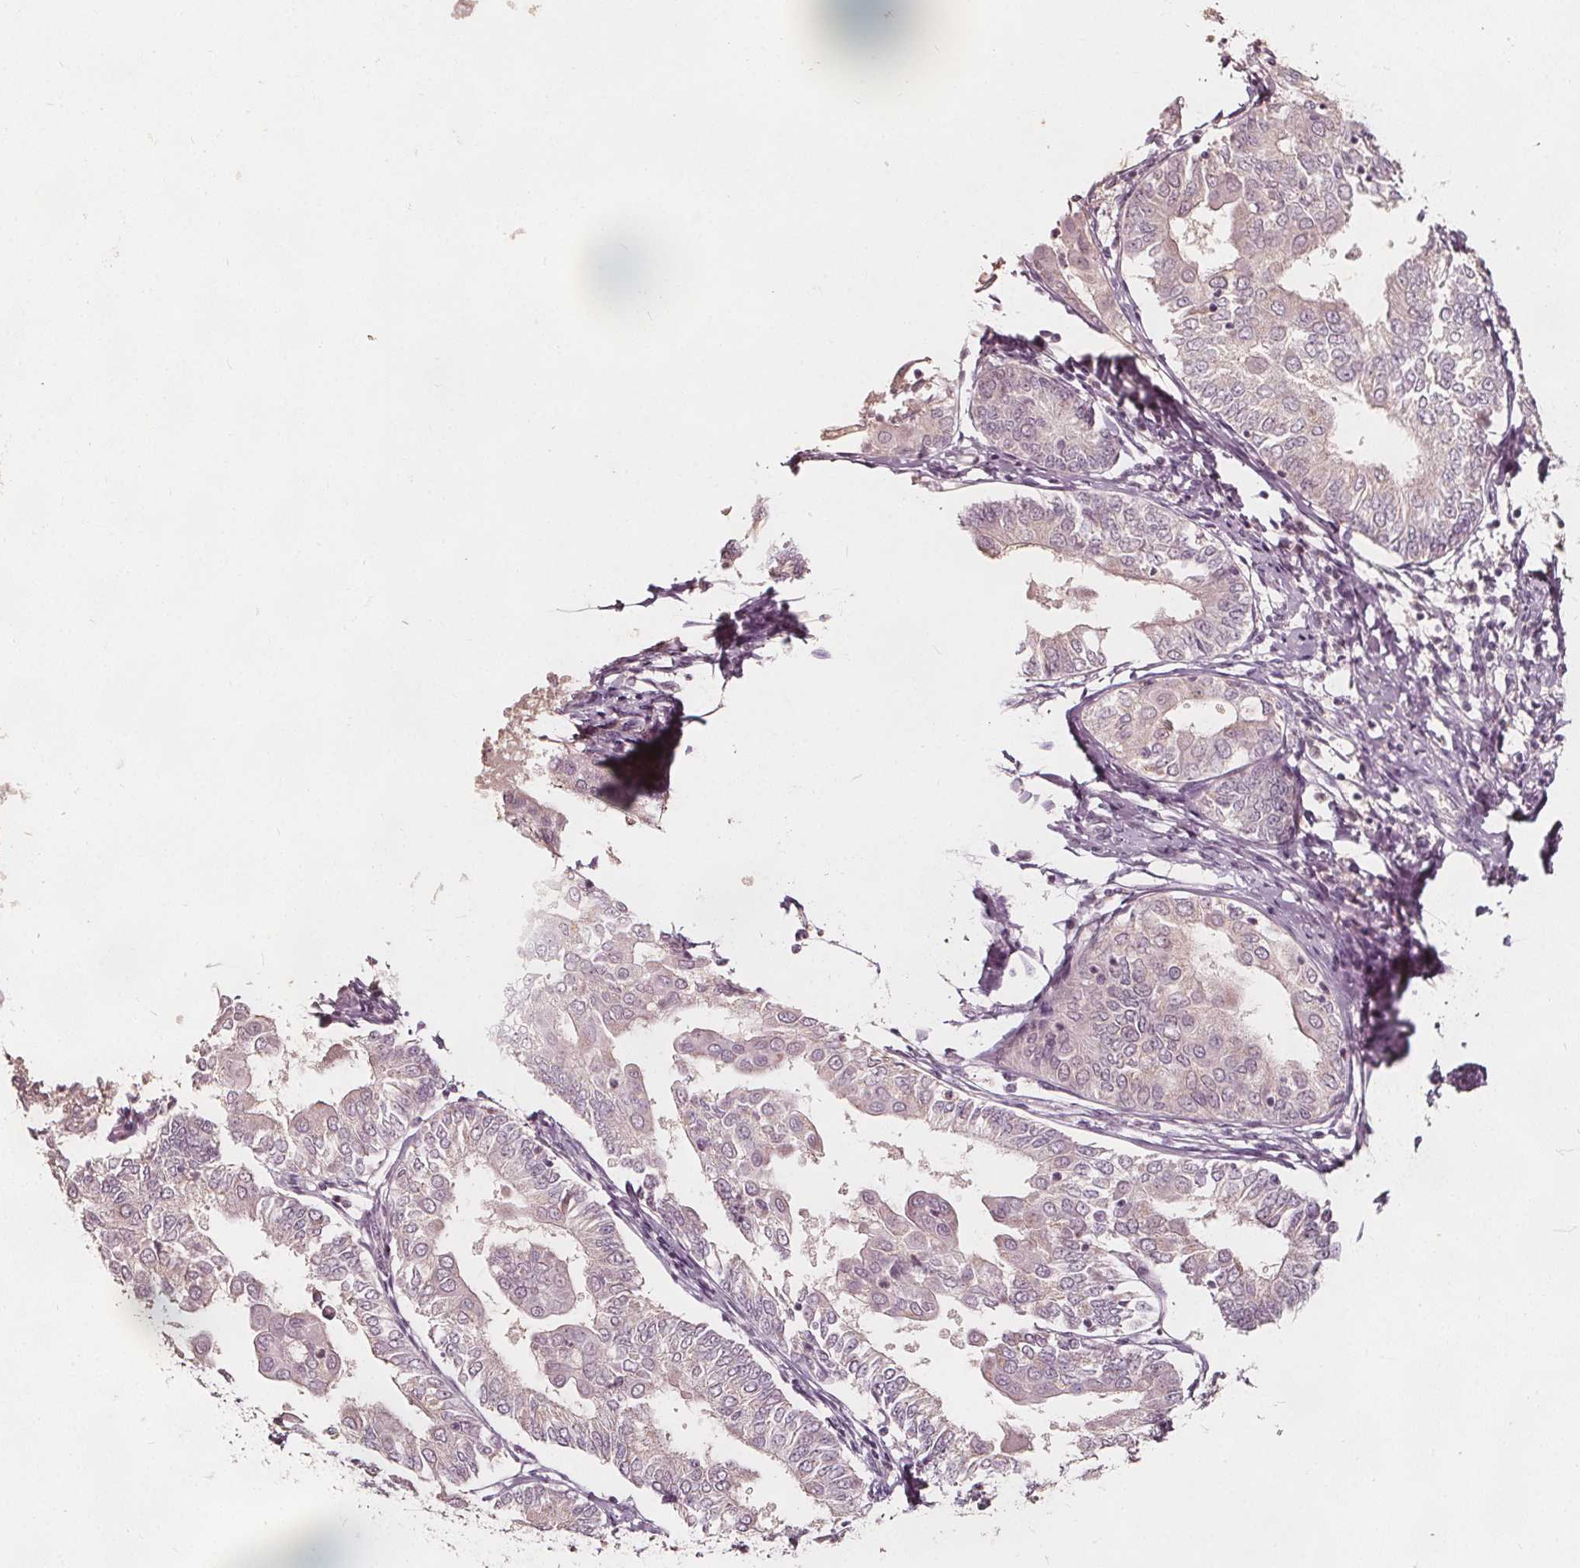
{"staining": {"intensity": "negative", "quantity": "none", "location": "none"}, "tissue": "endometrial cancer", "cell_type": "Tumor cells", "image_type": "cancer", "snomed": [{"axis": "morphology", "description": "Adenocarcinoma, NOS"}, {"axis": "topography", "description": "Endometrium"}], "caption": "Immunohistochemical staining of human adenocarcinoma (endometrial) reveals no significant positivity in tumor cells.", "gene": "NPC1L1", "patient": {"sex": "female", "age": 68}}